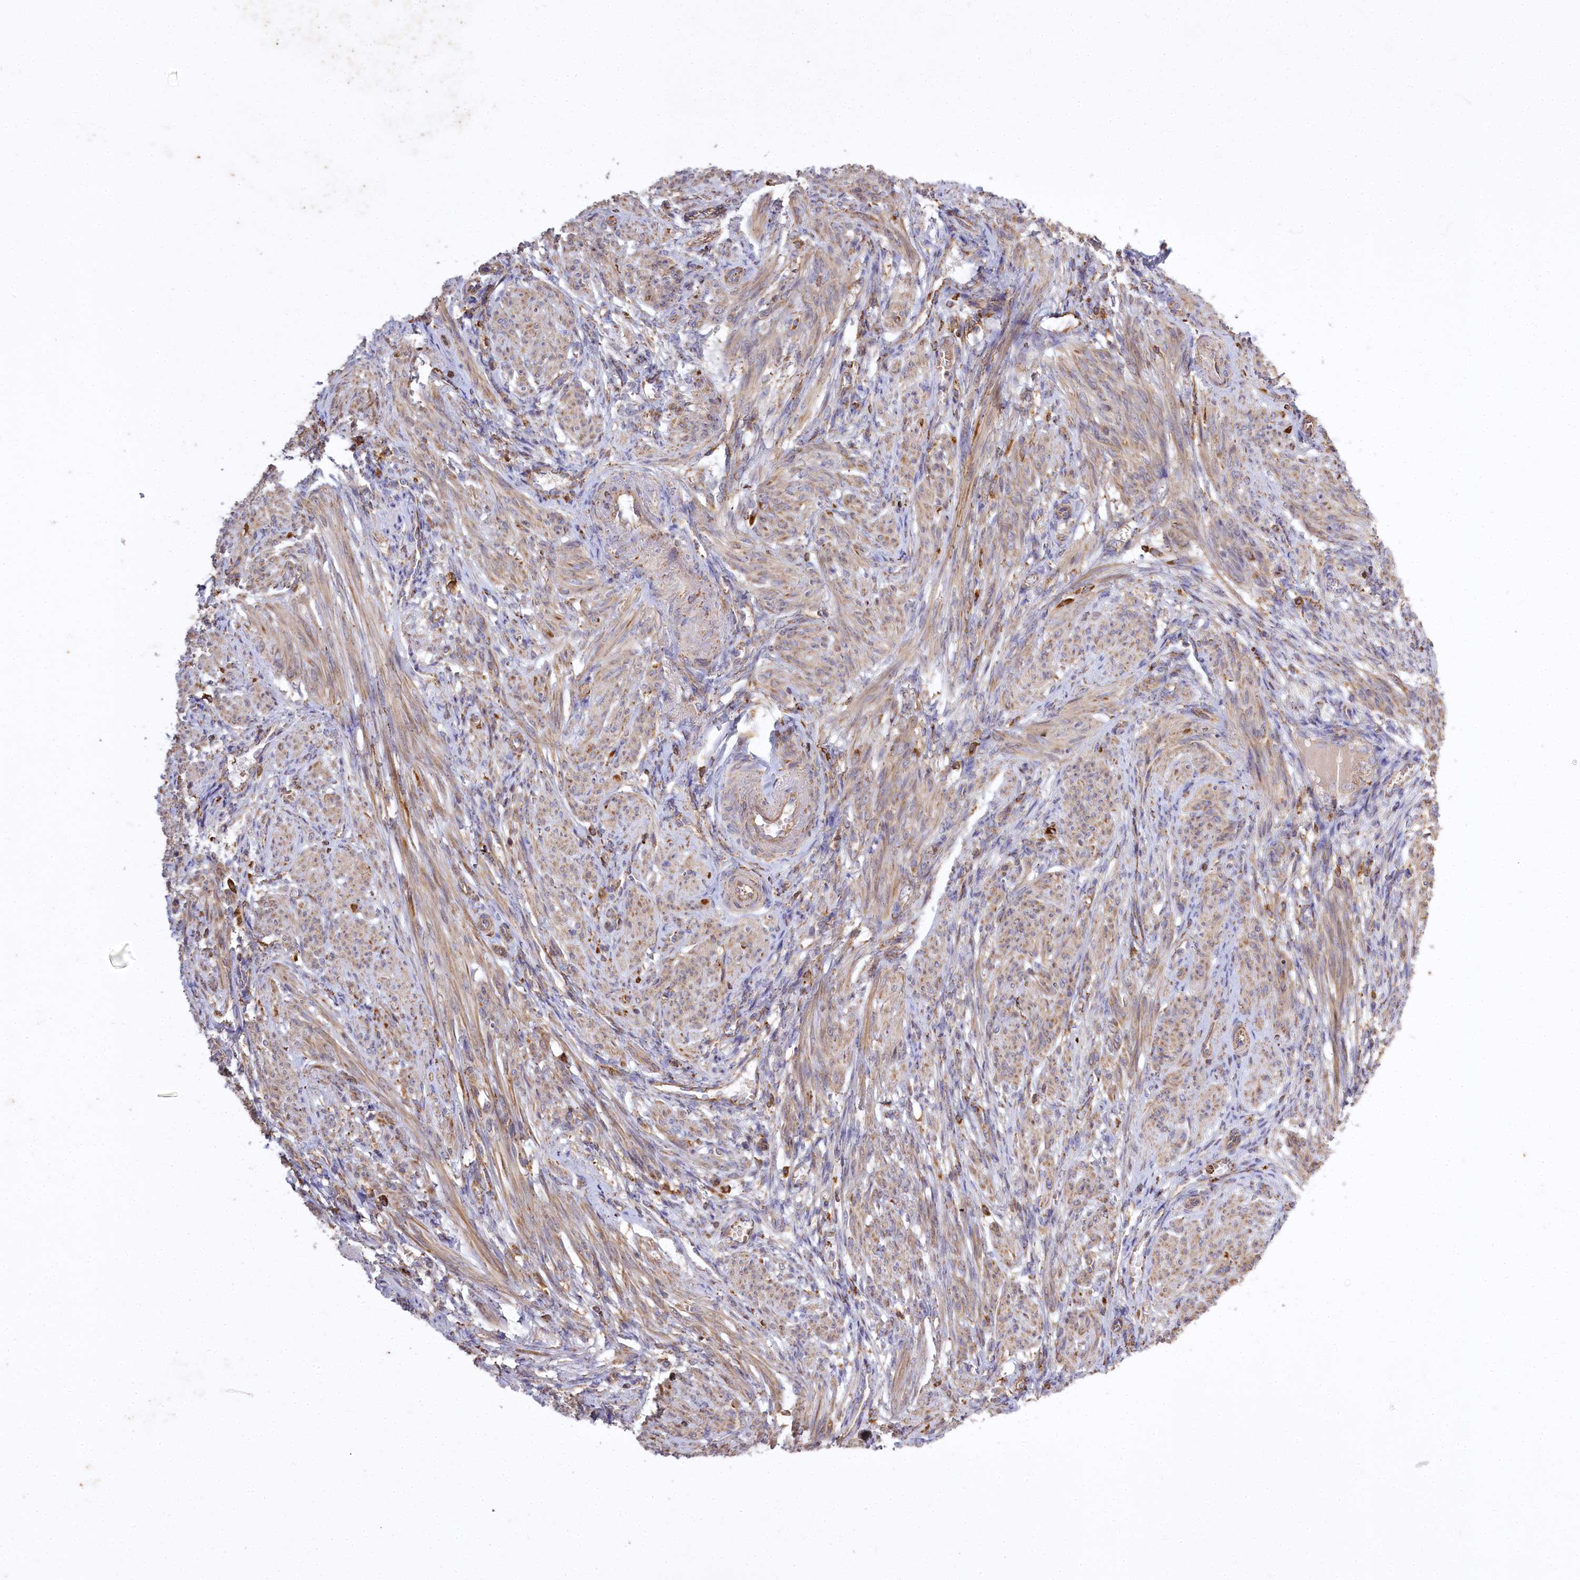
{"staining": {"intensity": "moderate", "quantity": "25%-75%", "location": "cytoplasmic/membranous"}, "tissue": "smooth muscle", "cell_type": "Smooth muscle cells", "image_type": "normal", "snomed": [{"axis": "morphology", "description": "Normal tissue, NOS"}, {"axis": "topography", "description": "Smooth muscle"}], "caption": "High-power microscopy captured an IHC image of normal smooth muscle, revealing moderate cytoplasmic/membranous expression in about 25%-75% of smooth muscle cells.", "gene": "CARD19", "patient": {"sex": "female", "age": 39}}